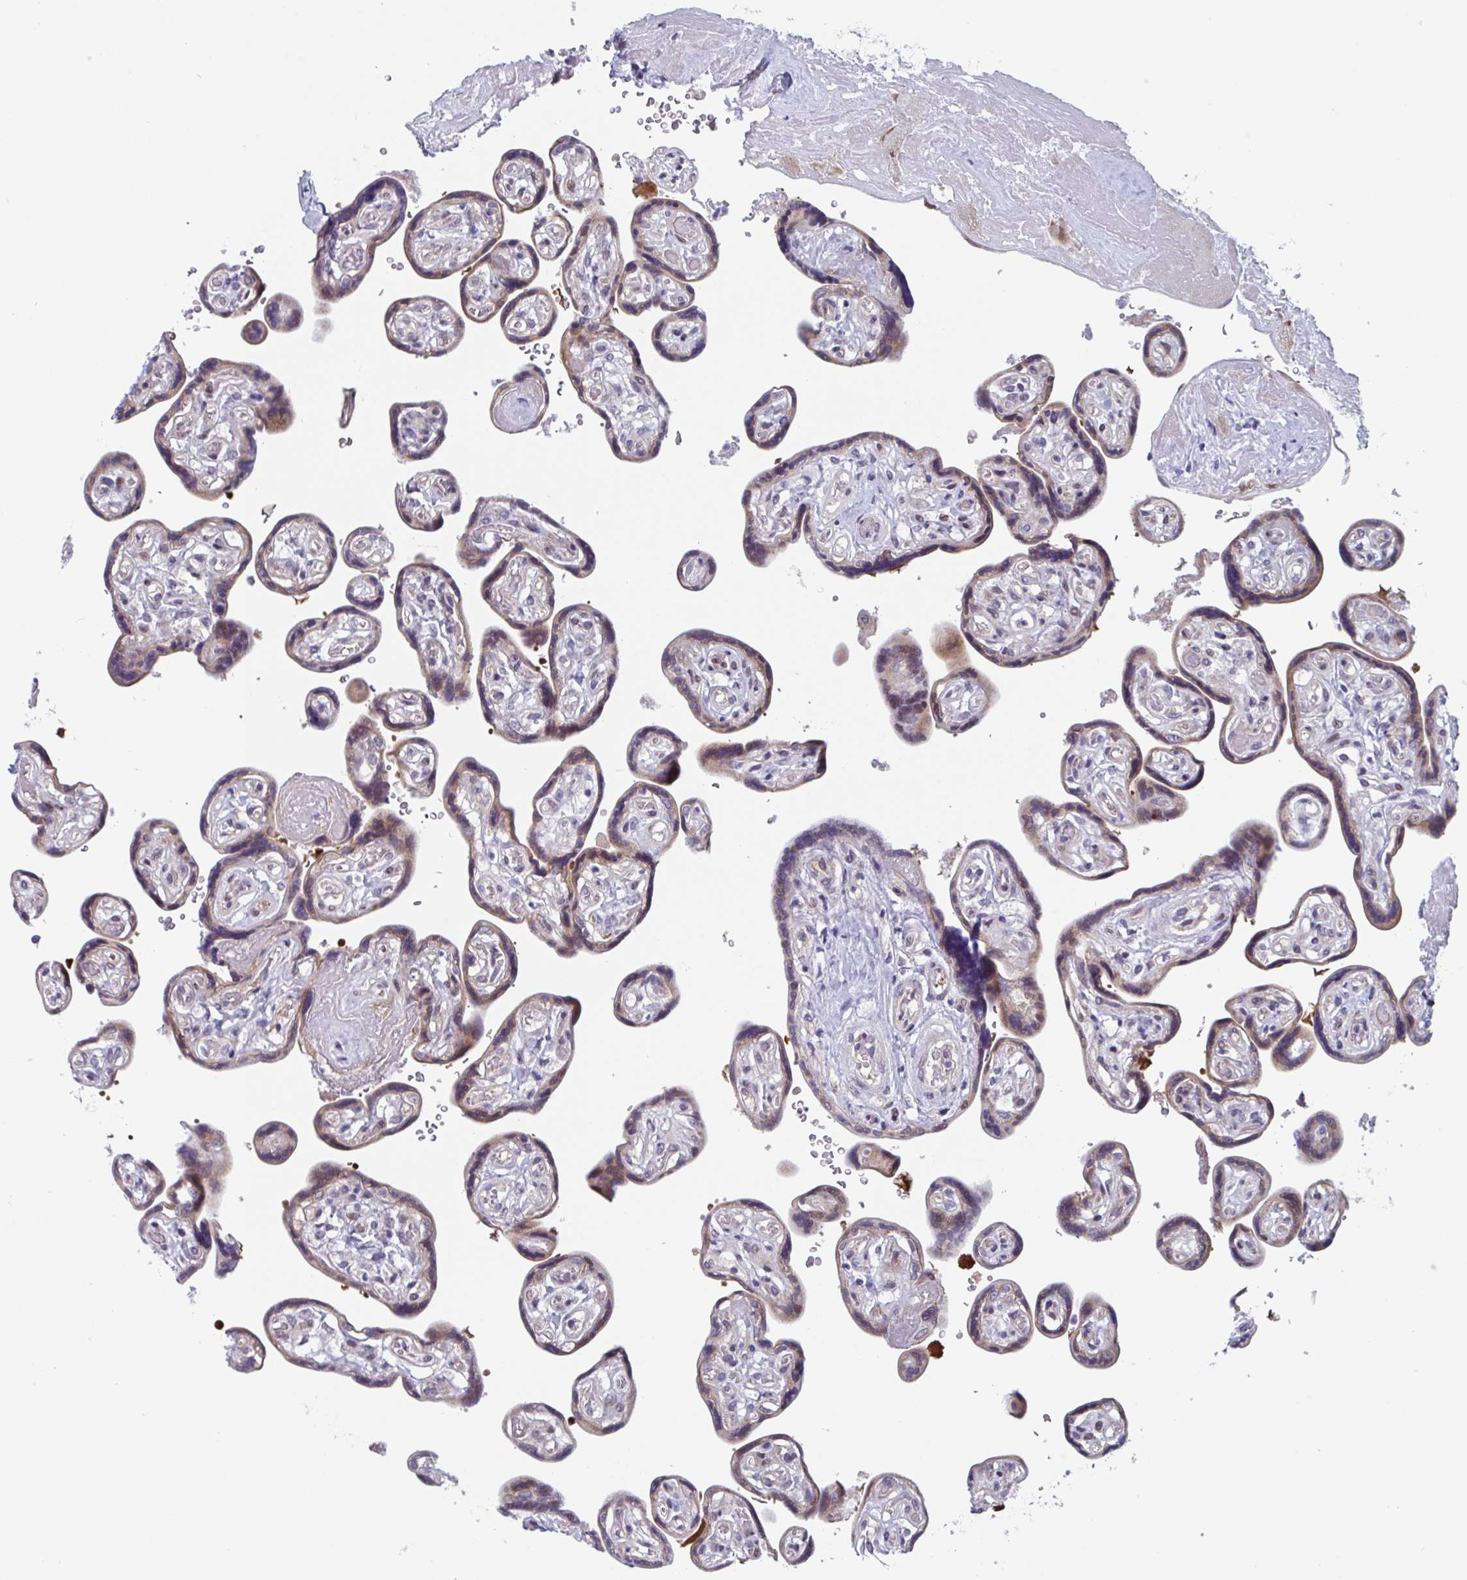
{"staining": {"intensity": "weak", "quantity": "25%-75%", "location": "cytoplasmic/membranous,nuclear"}, "tissue": "placenta", "cell_type": "Trophoblastic cells", "image_type": "normal", "snomed": [{"axis": "morphology", "description": "Normal tissue, NOS"}, {"axis": "topography", "description": "Placenta"}], "caption": "This image displays immunohistochemistry staining of unremarkable human placenta, with low weak cytoplasmic/membranous,nuclear staining in about 25%-75% of trophoblastic cells.", "gene": "DUXA", "patient": {"sex": "female", "age": 32}}